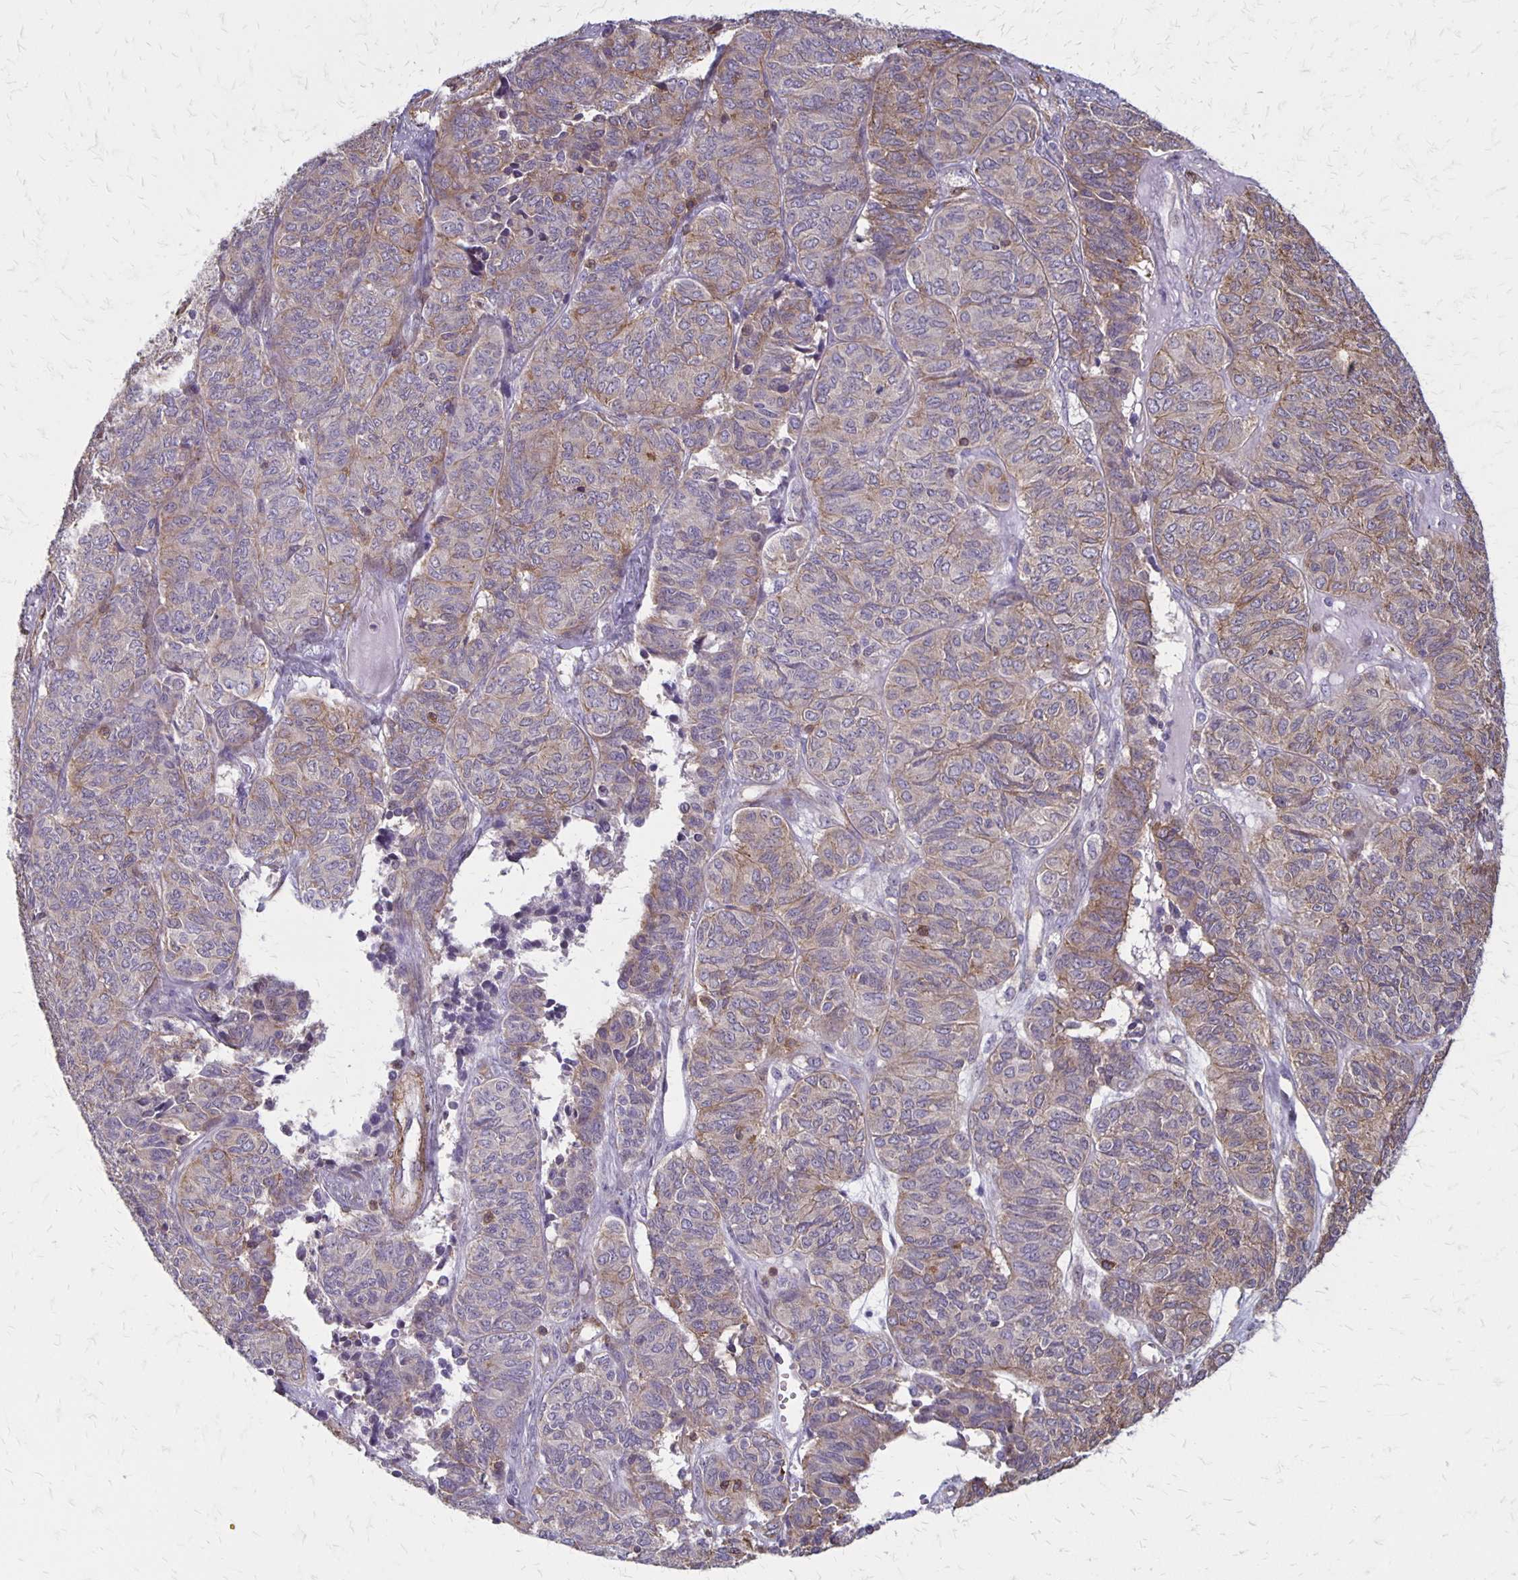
{"staining": {"intensity": "weak", "quantity": "25%-75%", "location": "cytoplasmic/membranous"}, "tissue": "ovarian cancer", "cell_type": "Tumor cells", "image_type": "cancer", "snomed": [{"axis": "morphology", "description": "Carcinoma, endometroid"}, {"axis": "topography", "description": "Ovary"}], "caption": "Immunohistochemical staining of human endometroid carcinoma (ovarian) displays weak cytoplasmic/membranous protein positivity in about 25%-75% of tumor cells. (brown staining indicates protein expression, while blue staining denotes nuclei).", "gene": "SEPTIN5", "patient": {"sex": "female", "age": 80}}